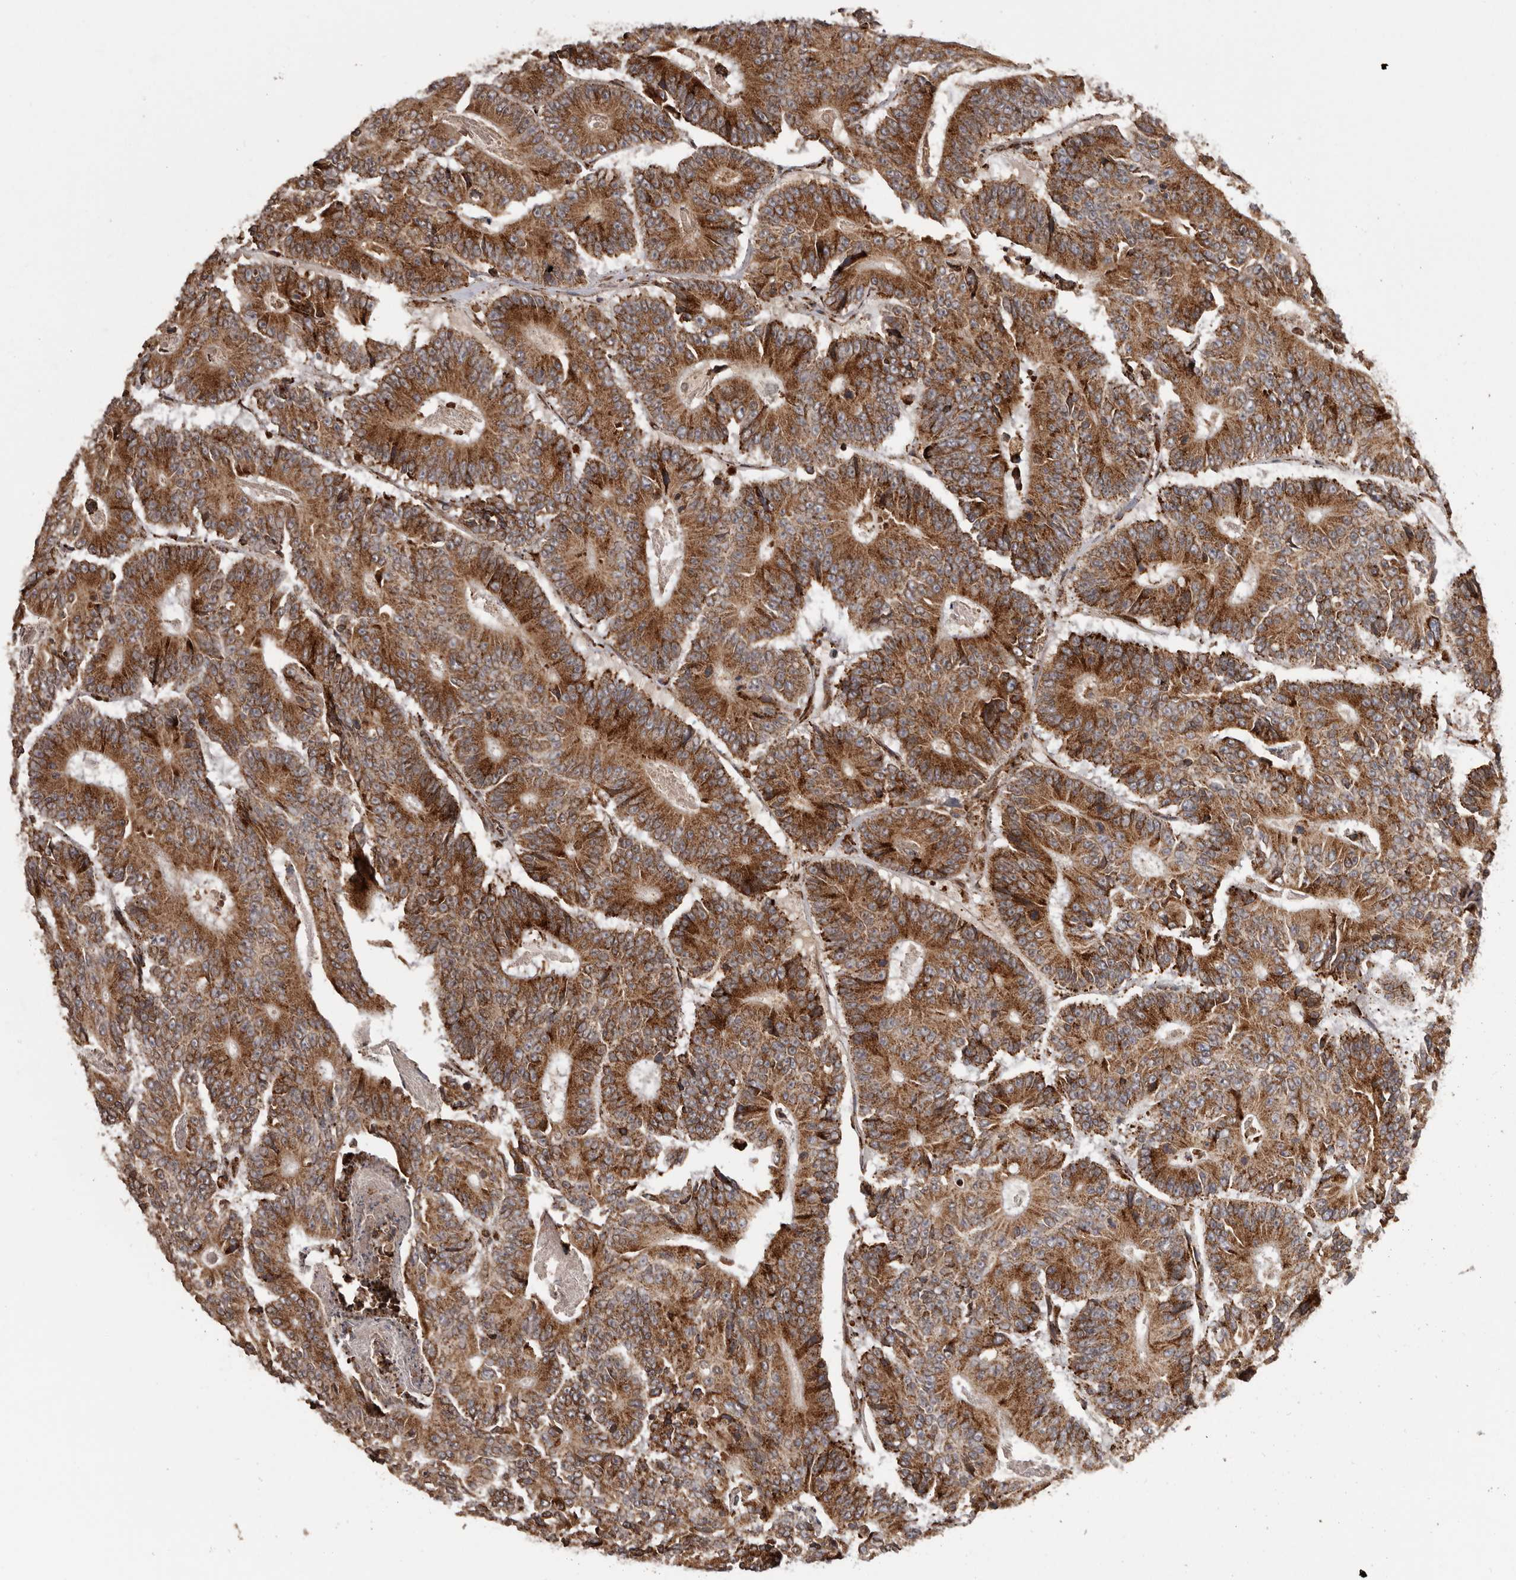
{"staining": {"intensity": "strong", "quantity": ">75%", "location": "cytoplasmic/membranous"}, "tissue": "colorectal cancer", "cell_type": "Tumor cells", "image_type": "cancer", "snomed": [{"axis": "morphology", "description": "Adenocarcinoma, NOS"}, {"axis": "topography", "description": "Colon"}], "caption": "Protein analysis of colorectal cancer (adenocarcinoma) tissue exhibits strong cytoplasmic/membranous expression in approximately >75% of tumor cells. (Brightfield microscopy of DAB IHC at high magnification).", "gene": "NUP43", "patient": {"sex": "male", "age": 83}}